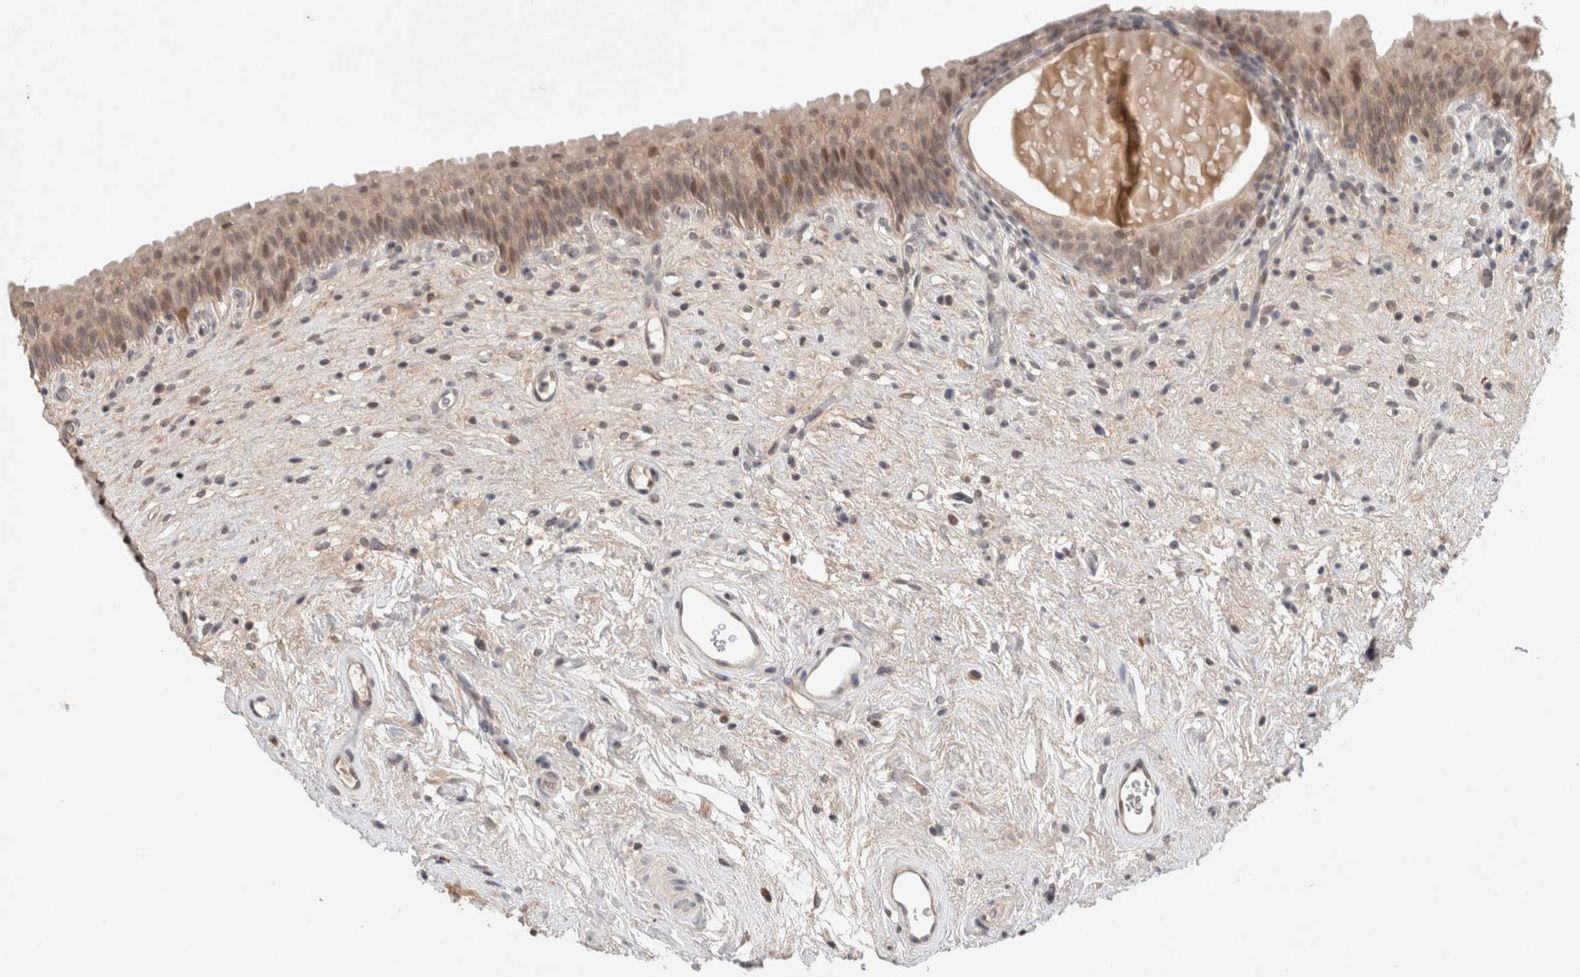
{"staining": {"intensity": "weak", "quantity": ">75%", "location": "cytoplasmic/membranous"}, "tissue": "urinary bladder", "cell_type": "Urothelial cells", "image_type": "normal", "snomed": [{"axis": "morphology", "description": "Normal tissue, NOS"}, {"axis": "topography", "description": "Urinary bladder"}], "caption": "Urothelial cells demonstrate weak cytoplasmic/membranous staining in approximately >75% of cells in unremarkable urinary bladder. (brown staining indicates protein expression, while blue staining denotes nuclei).", "gene": "SYDE2", "patient": {"sex": "male", "age": 83}}